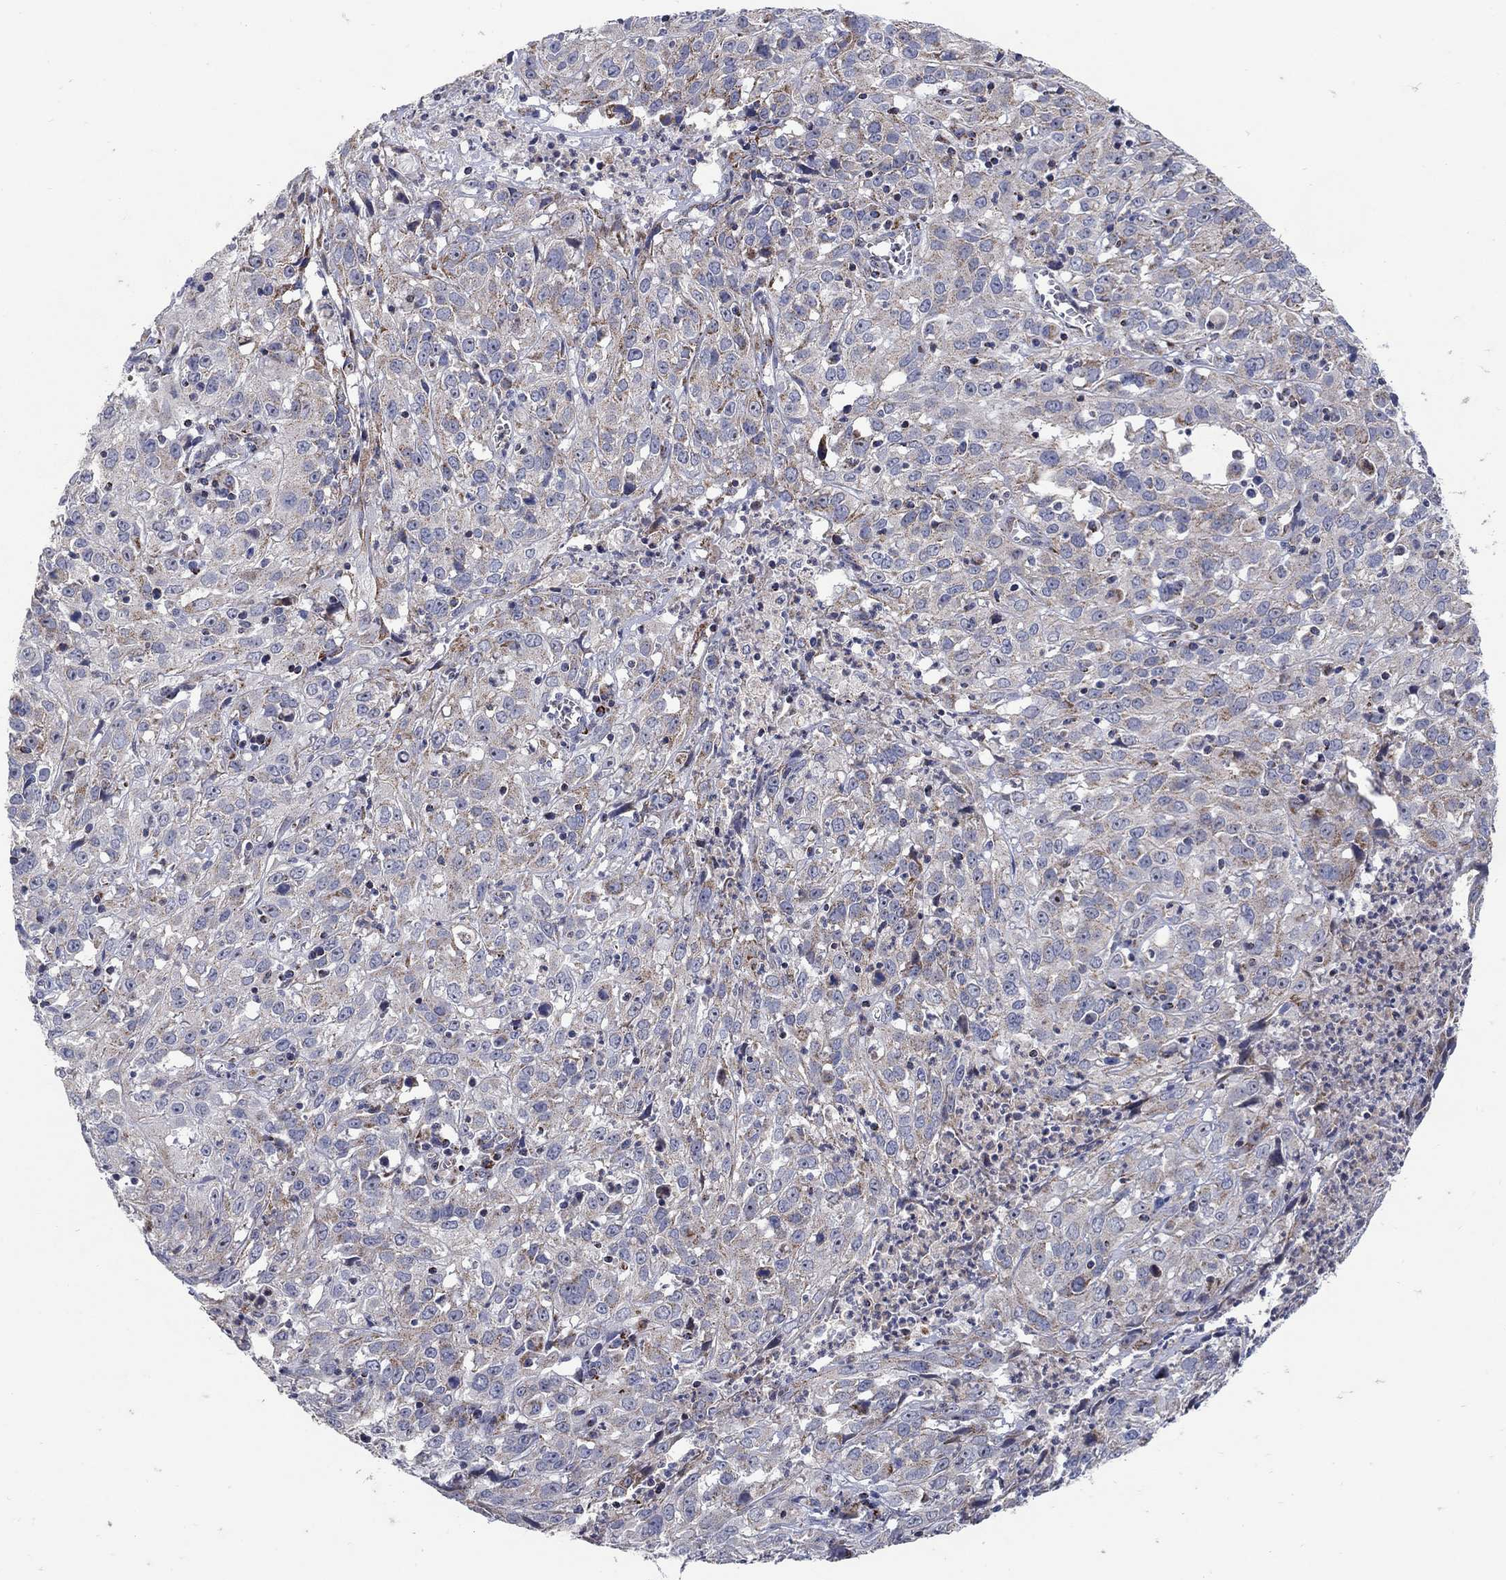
{"staining": {"intensity": "moderate", "quantity": "<25%", "location": "cytoplasmic/membranous"}, "tissue": "cervical cancer", "cell_type": "Tumor cells", "image_type": "cancer", "snomed": [{"axis": "morphology", "description": "Squamous cell carcinoma, NOS"}, {"axis": "topography", "description": "Cervix"}], "caption": "Protein expression analysis of cervical squamous cell carcinoma demonstrates moderate cytoplasmic/membranous positivity in about <25% of tumor cells.", "gene": "HMX2", "patient": {"sex": "female", "age": 32}}